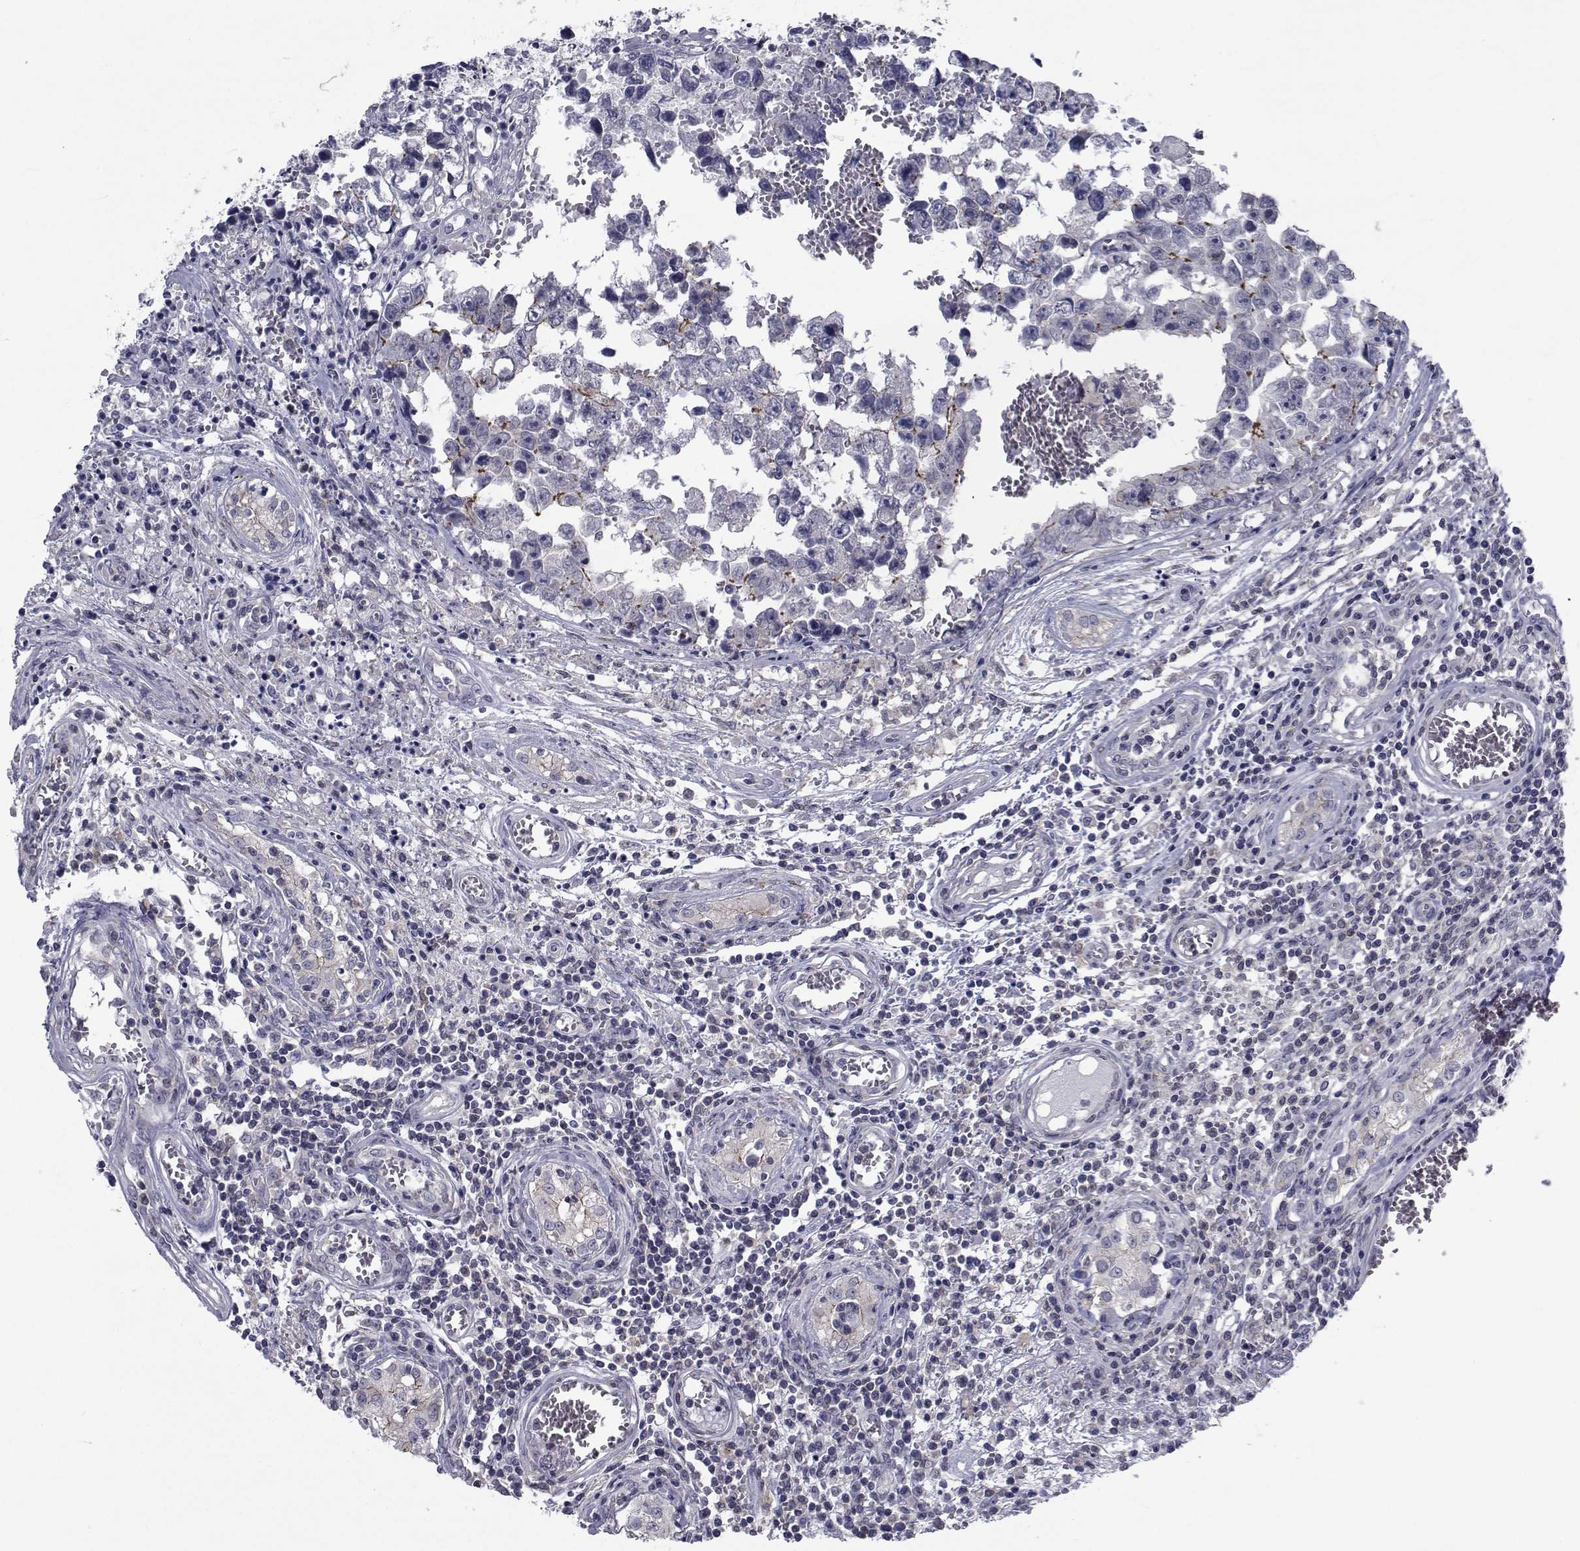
{"staining": {"intensity": "strong", "quantity": "<25%", "location": "cytoplasmic/membranous"}, "tissue": "testis cancer", "cell_type": "Tumor cells", "image_type": "cancer", "snomed": [{"axis": "morphology", "description": "Carcinoma, Embryonal, NOS"}, {"axis": "topography", "description": "Testis"}], "caption": "Testis embryonal carcinoma stained with a protein marker shows strong staining in tumor cells.", "gene": "SLC30A10", "patient": {"sex": "male", "age": 36}}